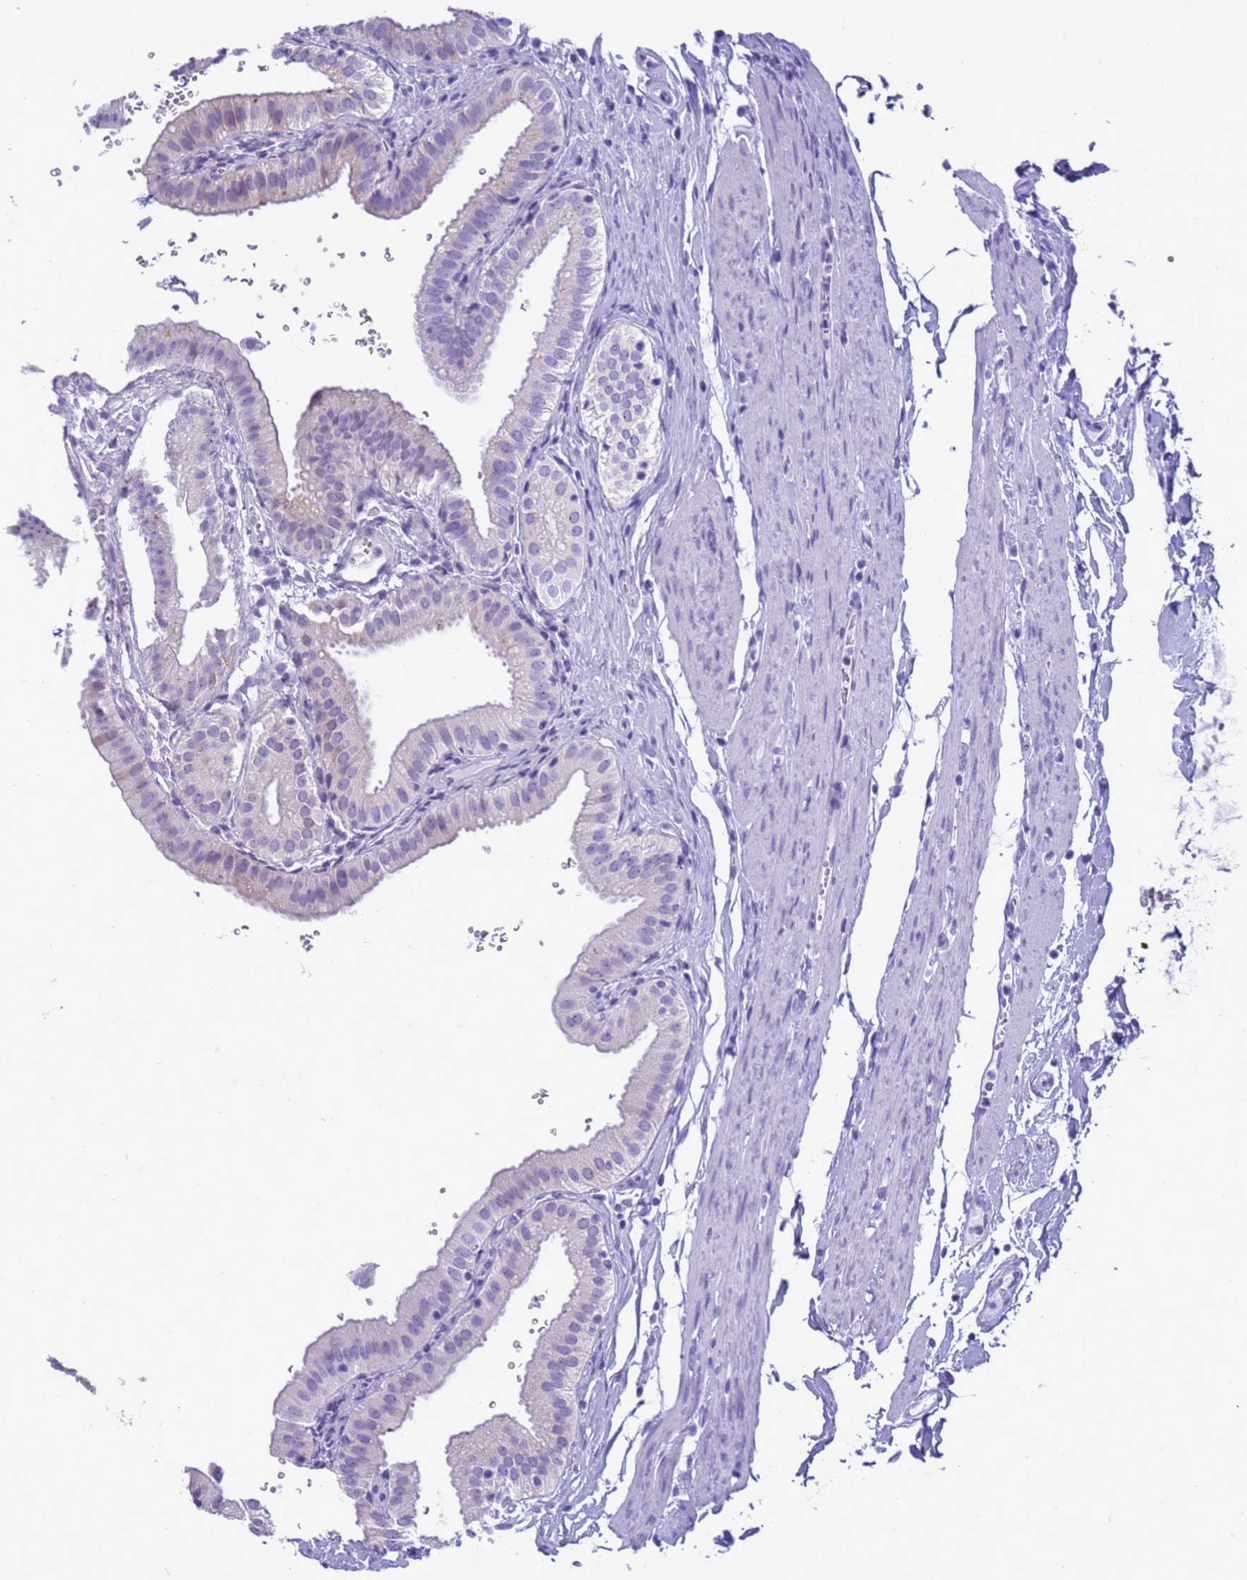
{"staining": {"intensity": "moderate", "quantity": "<25%", "location": "cytoplasmic/membranous"}, "tissue": "gallbladder", "cell_type": "Glandular cells", "image_type": "normal", "snomed": [{"axis": "morphology", "description": "Normal tissue, NOS"}, {"axis": "topography", "description": "Gallbladder"}], "caption": "High-power microscopy captured an immunohistochemistry histopathology image of normal gallbladder, revealing moderate cytoplasmic/membranous expression in approximately <25% of glandular cells. (DAB IHC with brightfield microscopy, high magnification).", "gene": "STATH", "patient": {"sex": "female", "age": 61}}